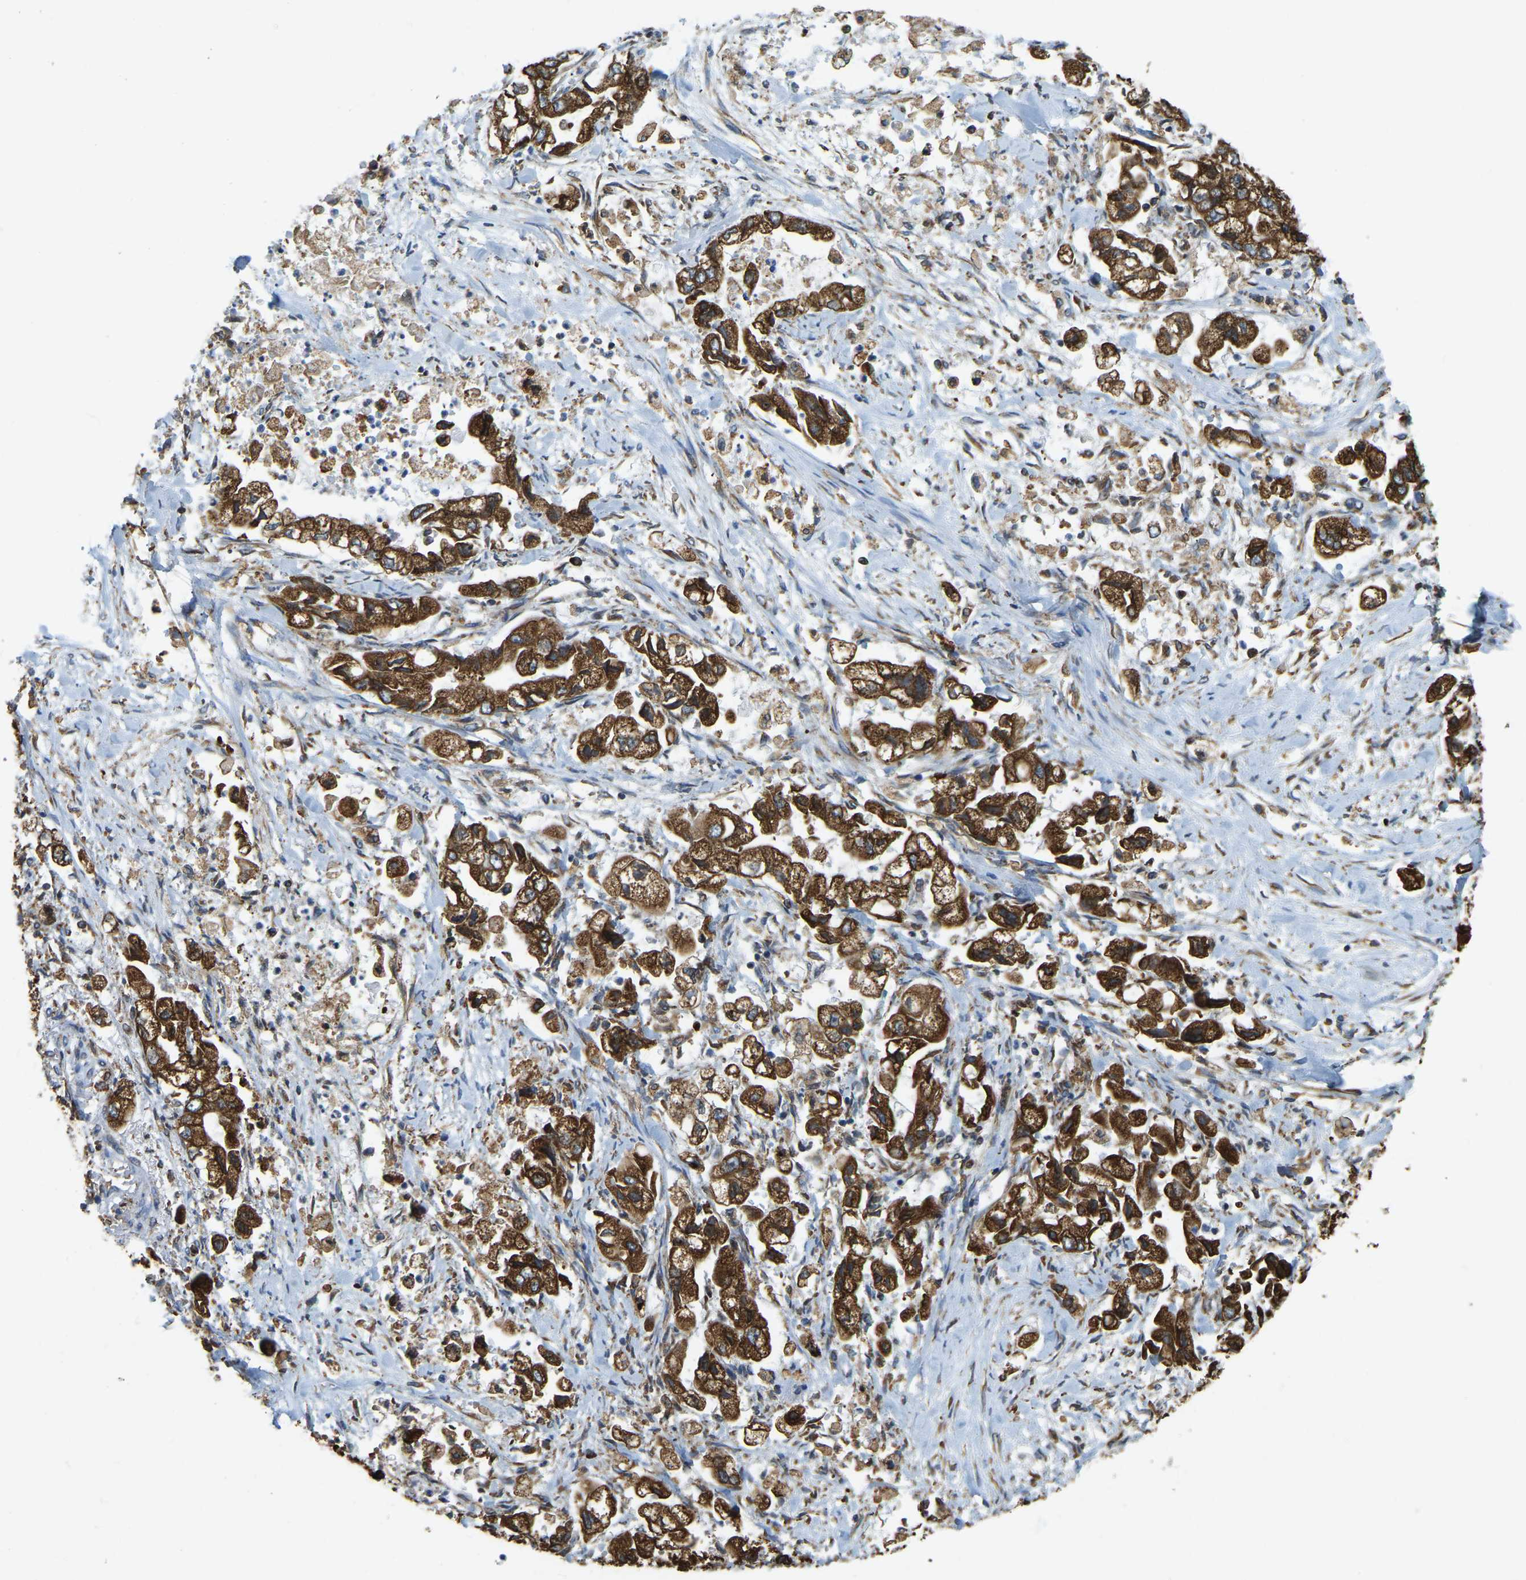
{"staining": {"intensity": "strong", "quantity": ">75%", "location": "cytoplasmic/membranous"}, "tissue": "stomach cancer", "cell_type": "Tumor cells", "image_type": "cancer", "snomed": [{"axis": "morphology", "description": "Normal tissue, NOS"}, {"axis": "morphology", "description": "Adenocarcinoma, NOS"}, {"axis": "topography", "description": "Stomach"}], "caption": "A high-resolution photomicrograph shows IHC staining of stomach cancer, which exhibits strong cytoplasmic/membranous positivity in about >75% of tumor cells. Ihc stains the protein in brown and the nuclei are stained blue.", "gene": "RNF115", "patient": {"sex": "male", "age": 62}}